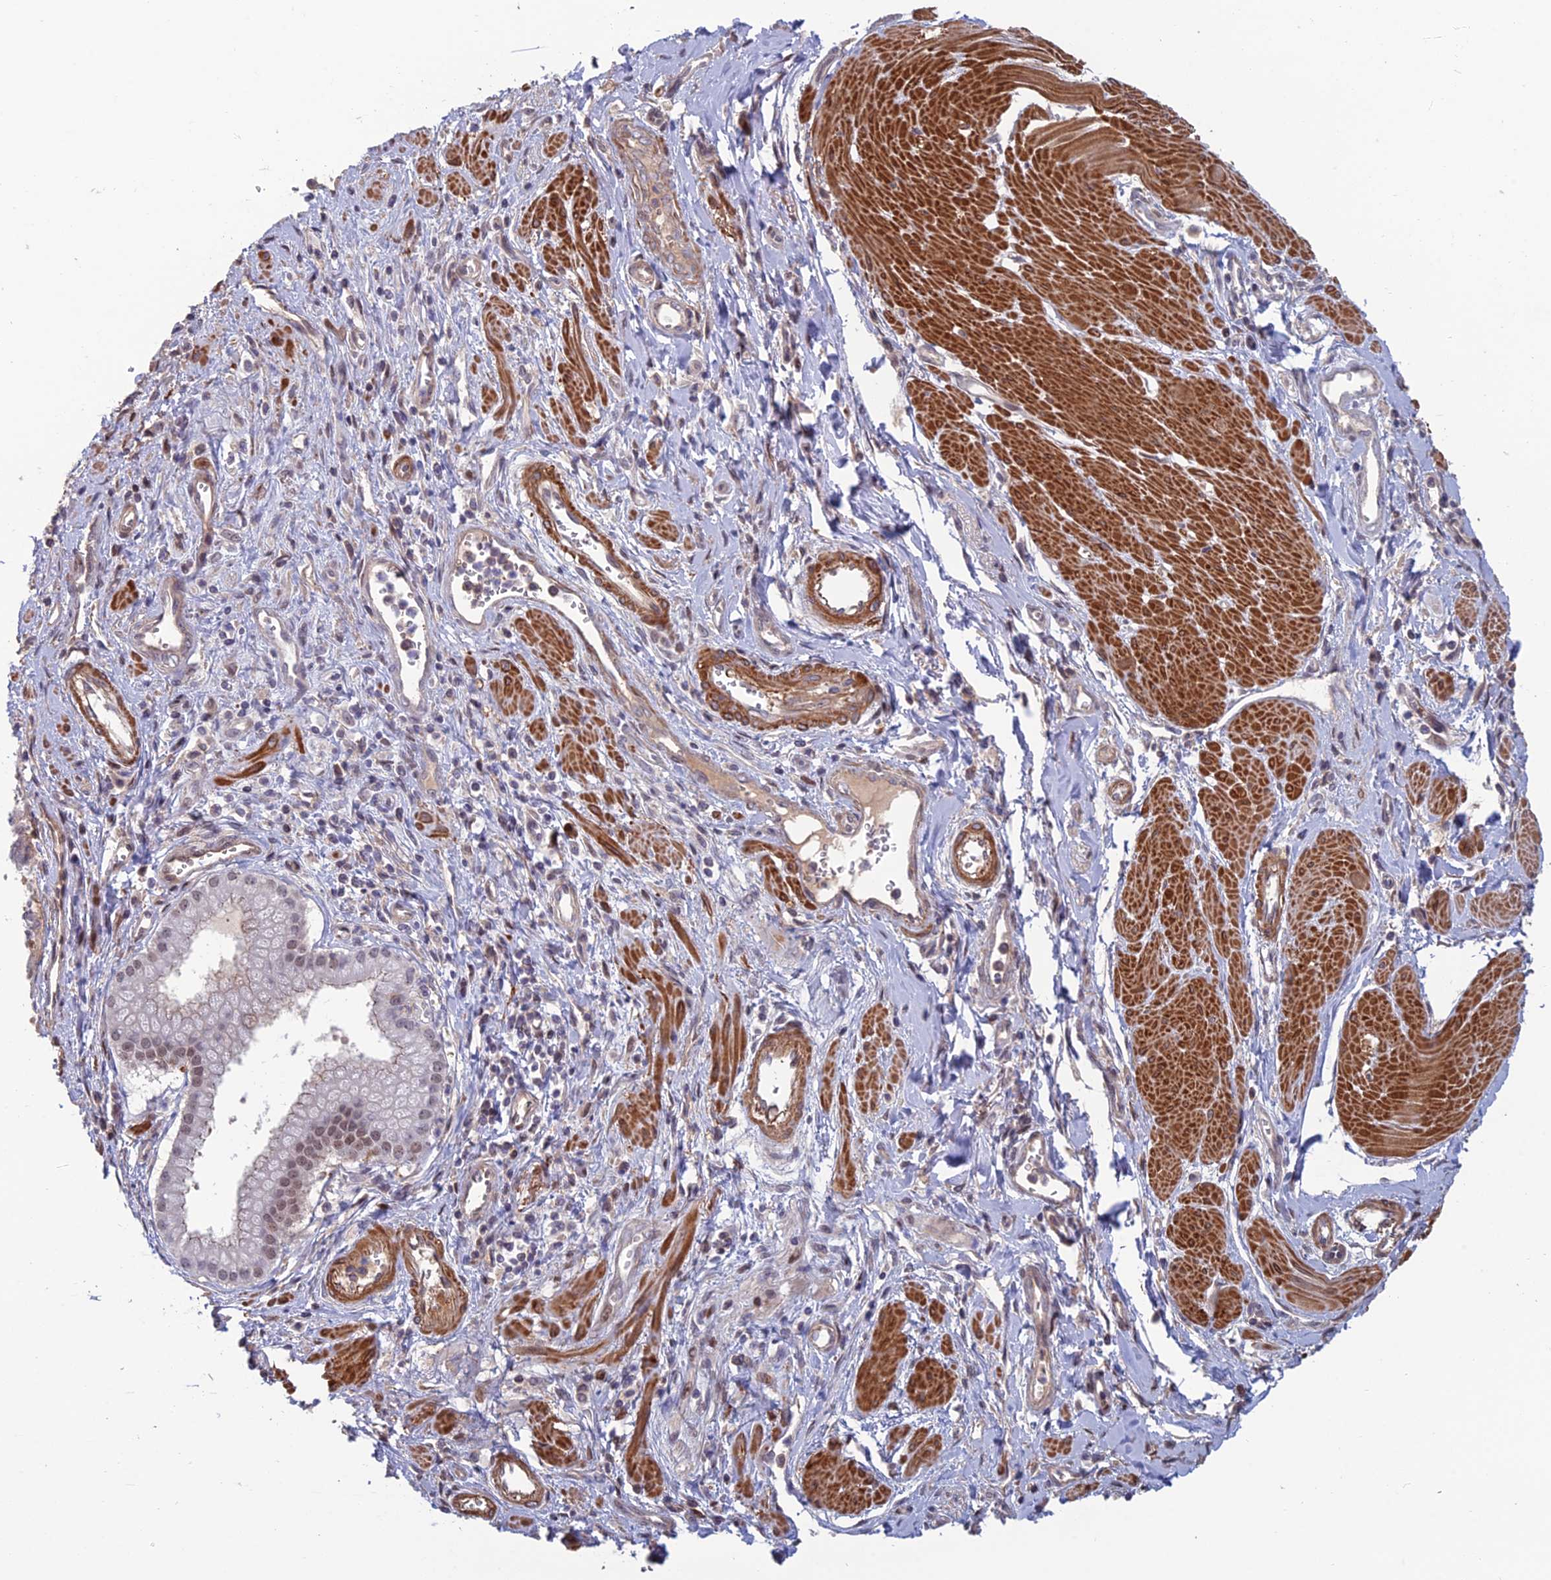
{"staining": {"intensity": "weak", "quantity": "25%-75%", "location": "nuclear"}, "tissue": "pancreatic cancer", "cell_type": "Tumor cells", "image_type": "cancer", "snomed": [{"axis": "morphology", "description": "Adenocarcinoma, NOS"}, {"axis": "topography", "description": "Pancreas"}], "caption": "DAB (3,3'-diaminobenzidine) immunohistochemical staining of adenocarcinoma (pancreatic) exhibits weak nuclear protein positivity in about 25%-75% of tumor cells.", "gene": "CCDC183", "patient": {"sex": "male", "age": 78}}